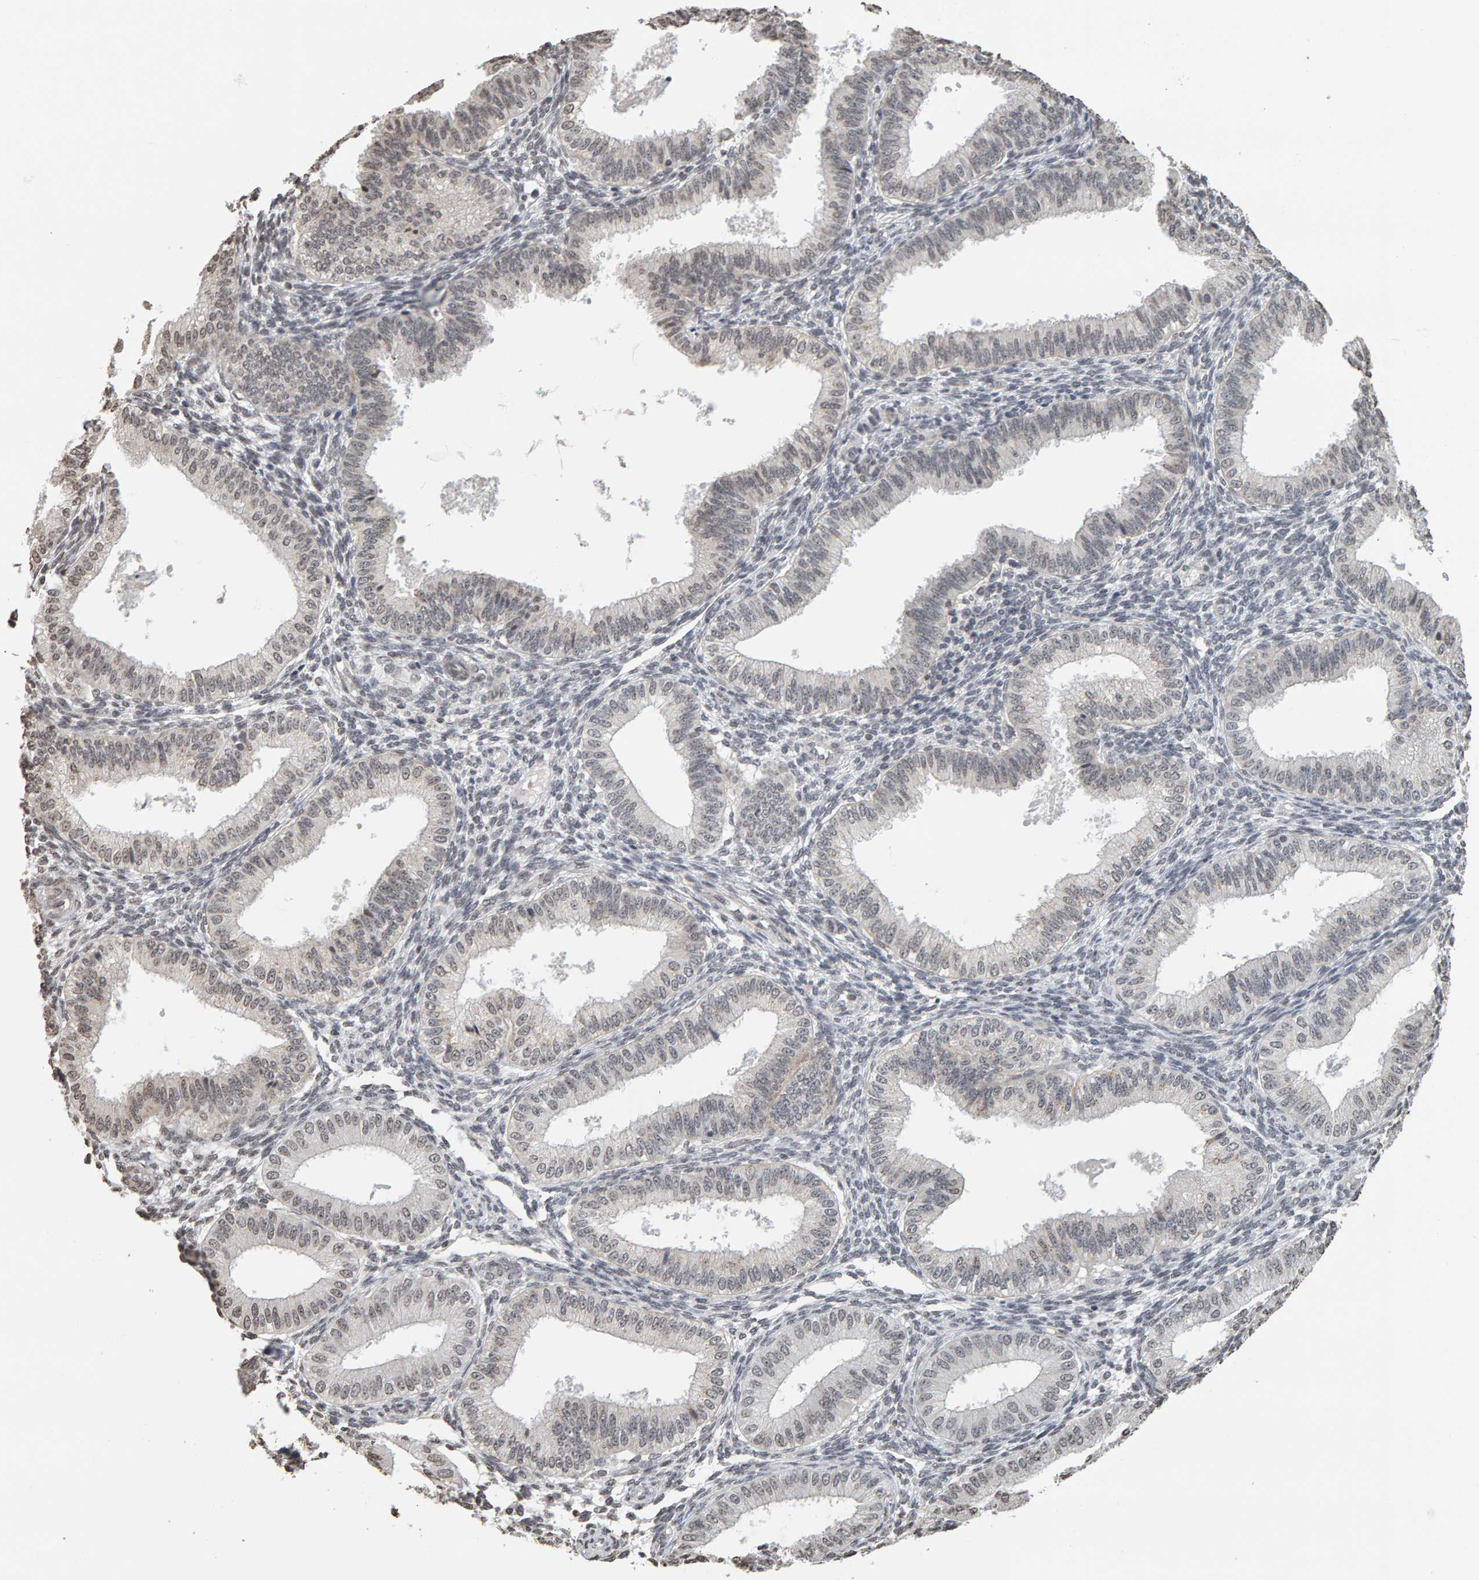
{"staining": {"intensity": "negative", "quantity": "none", "location": "none"}, "tissue": "endometrium", "cell_type": "Cells in endometrial stroma", "image_type": "normal", "snomed": [{"axis": "morphology", "description": "Normal tissue, NOS"}, {"axis": "topography", "description": "Endometrium"}], "caption": "Image shows no significant protein expression in cells in endometrial stroma of benign endometrium.", "gene": "AFF4", "patient": {"sex": "female", "age": 39}}